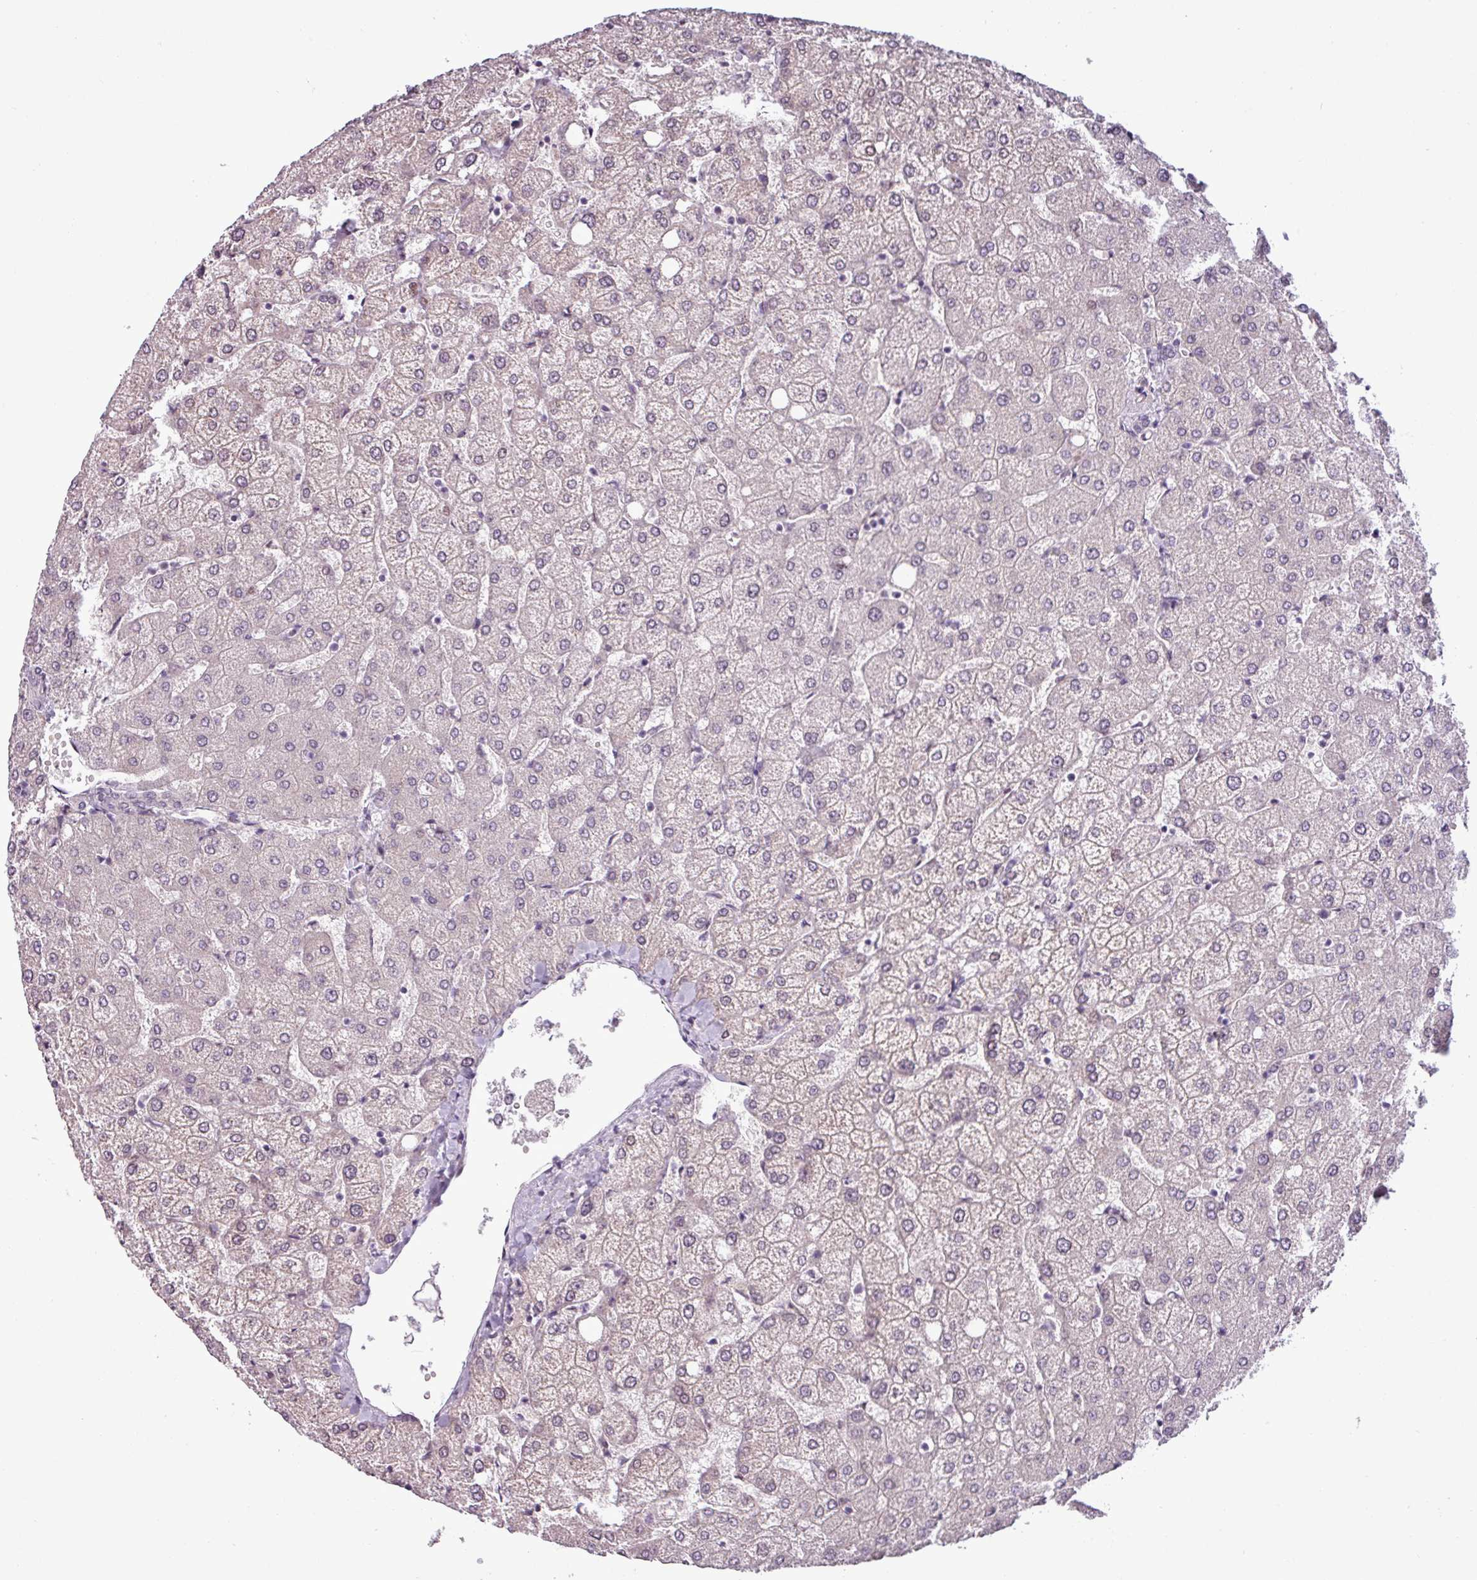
{"staining": {"intensity": "negative", "quantity": "none", "location": "none"}, "tissue": "liver", "cell_type": "Cholangiocytes", "image_type": "normal", "snomed": [{"axis": "morphology", "description": "Normal tissue, NOS"}, {"axis": "topography", "description": "Liver"}], "caption": "Cholangiocytes show no significant protein staining in normal liver. (DAB immunohistochemistry (IHC), high magnification).", "gene": "GPT2", "patient": {"sex": "female", "age": 54}}